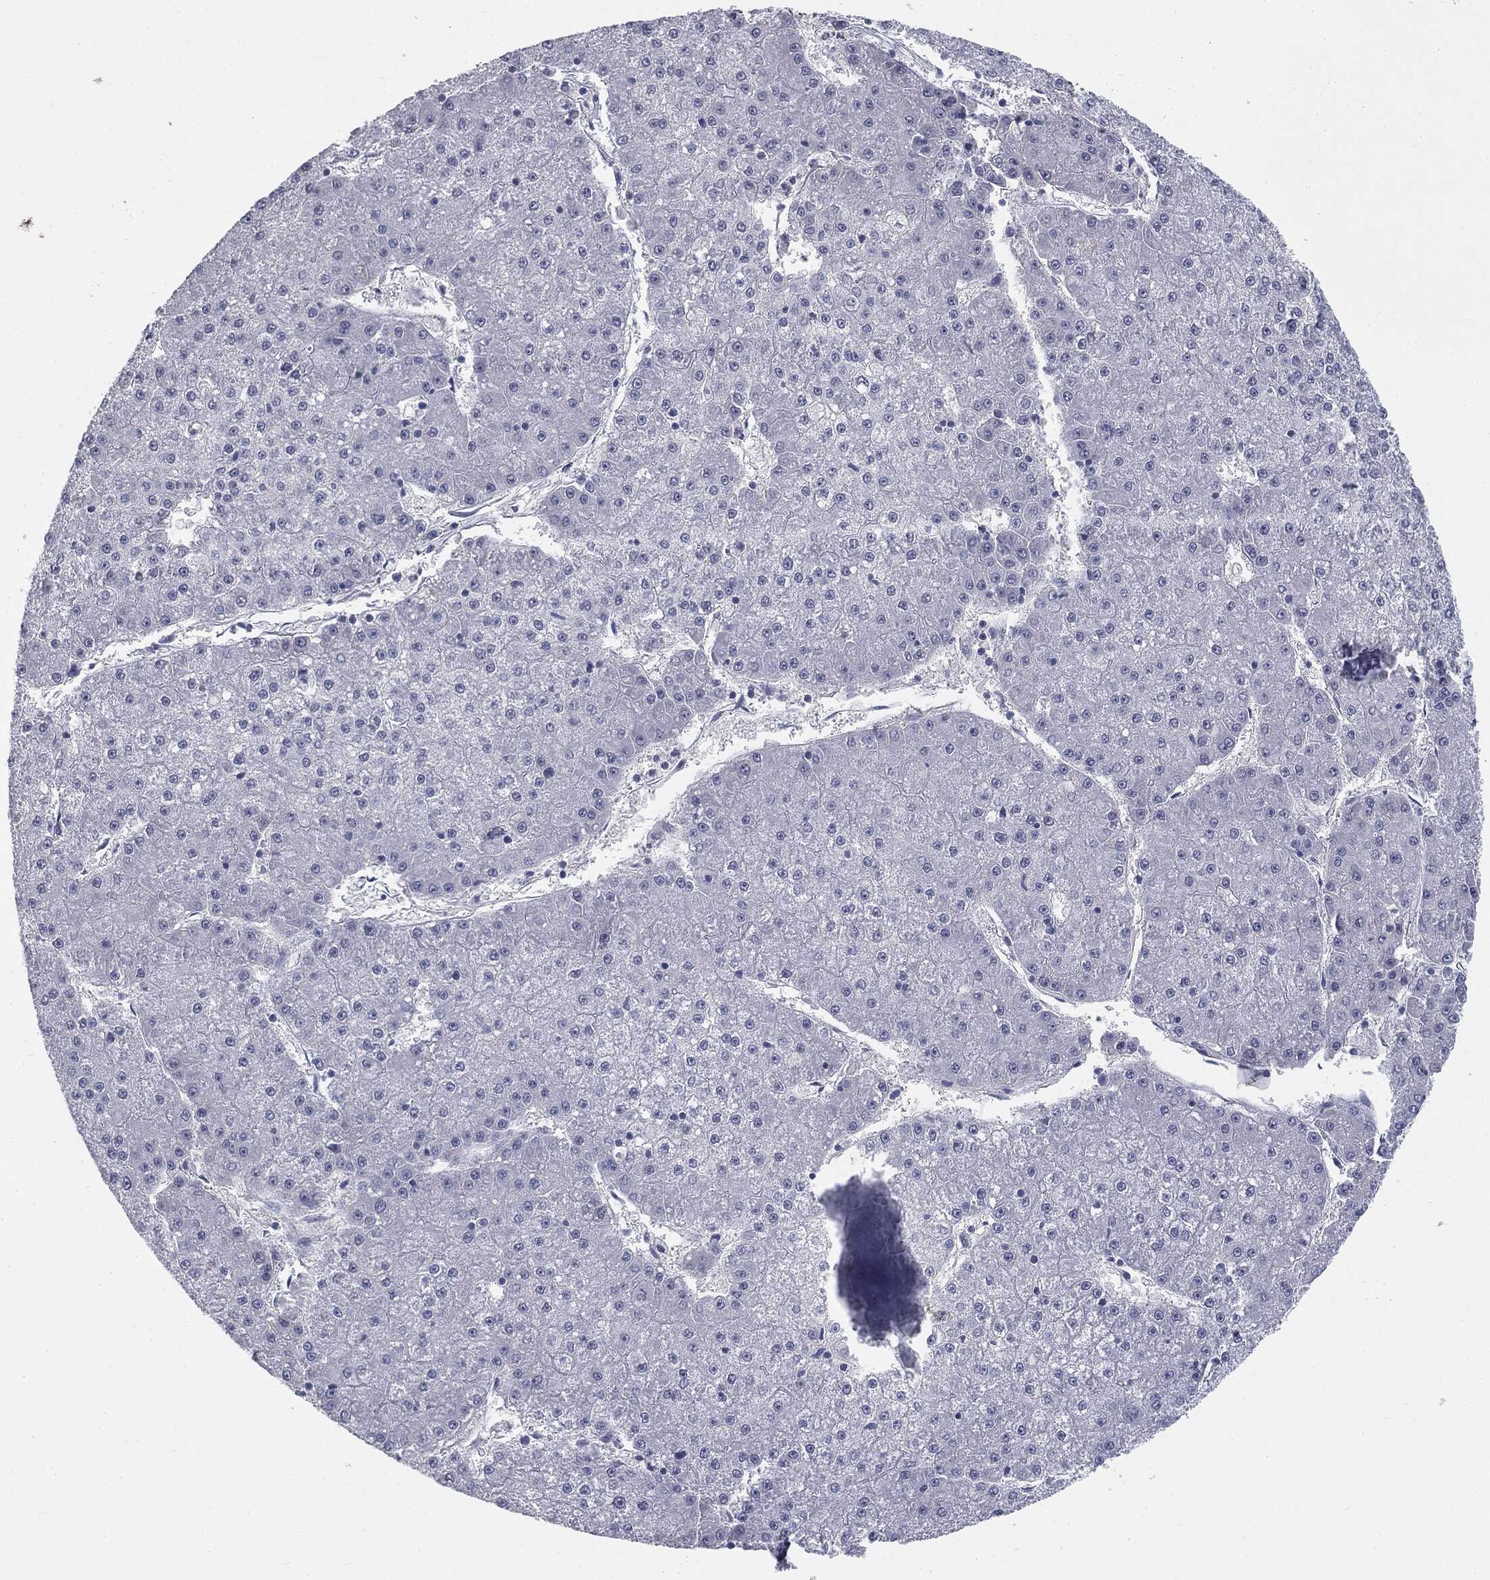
{"staining": {"intensity": "negative", "quantity": "none", "location": "none"}, "tissue": "liver cancer", "cell_type": "Tumor cells", "image_type": "cancer", "snomed": [{"axis": "morphology", "description": "Carcinoma, Hepatocellular, NOS"}, {"axis": "topography", "description": "Liver"}], "caption": "Immunohistochemistry histopathology image of liver hepatocellular carcinoma stained for a protein (brown), which displays no staining in tumor cells.", "gene": "MUC1", "patient": {"sex": "male", "age": 73}}